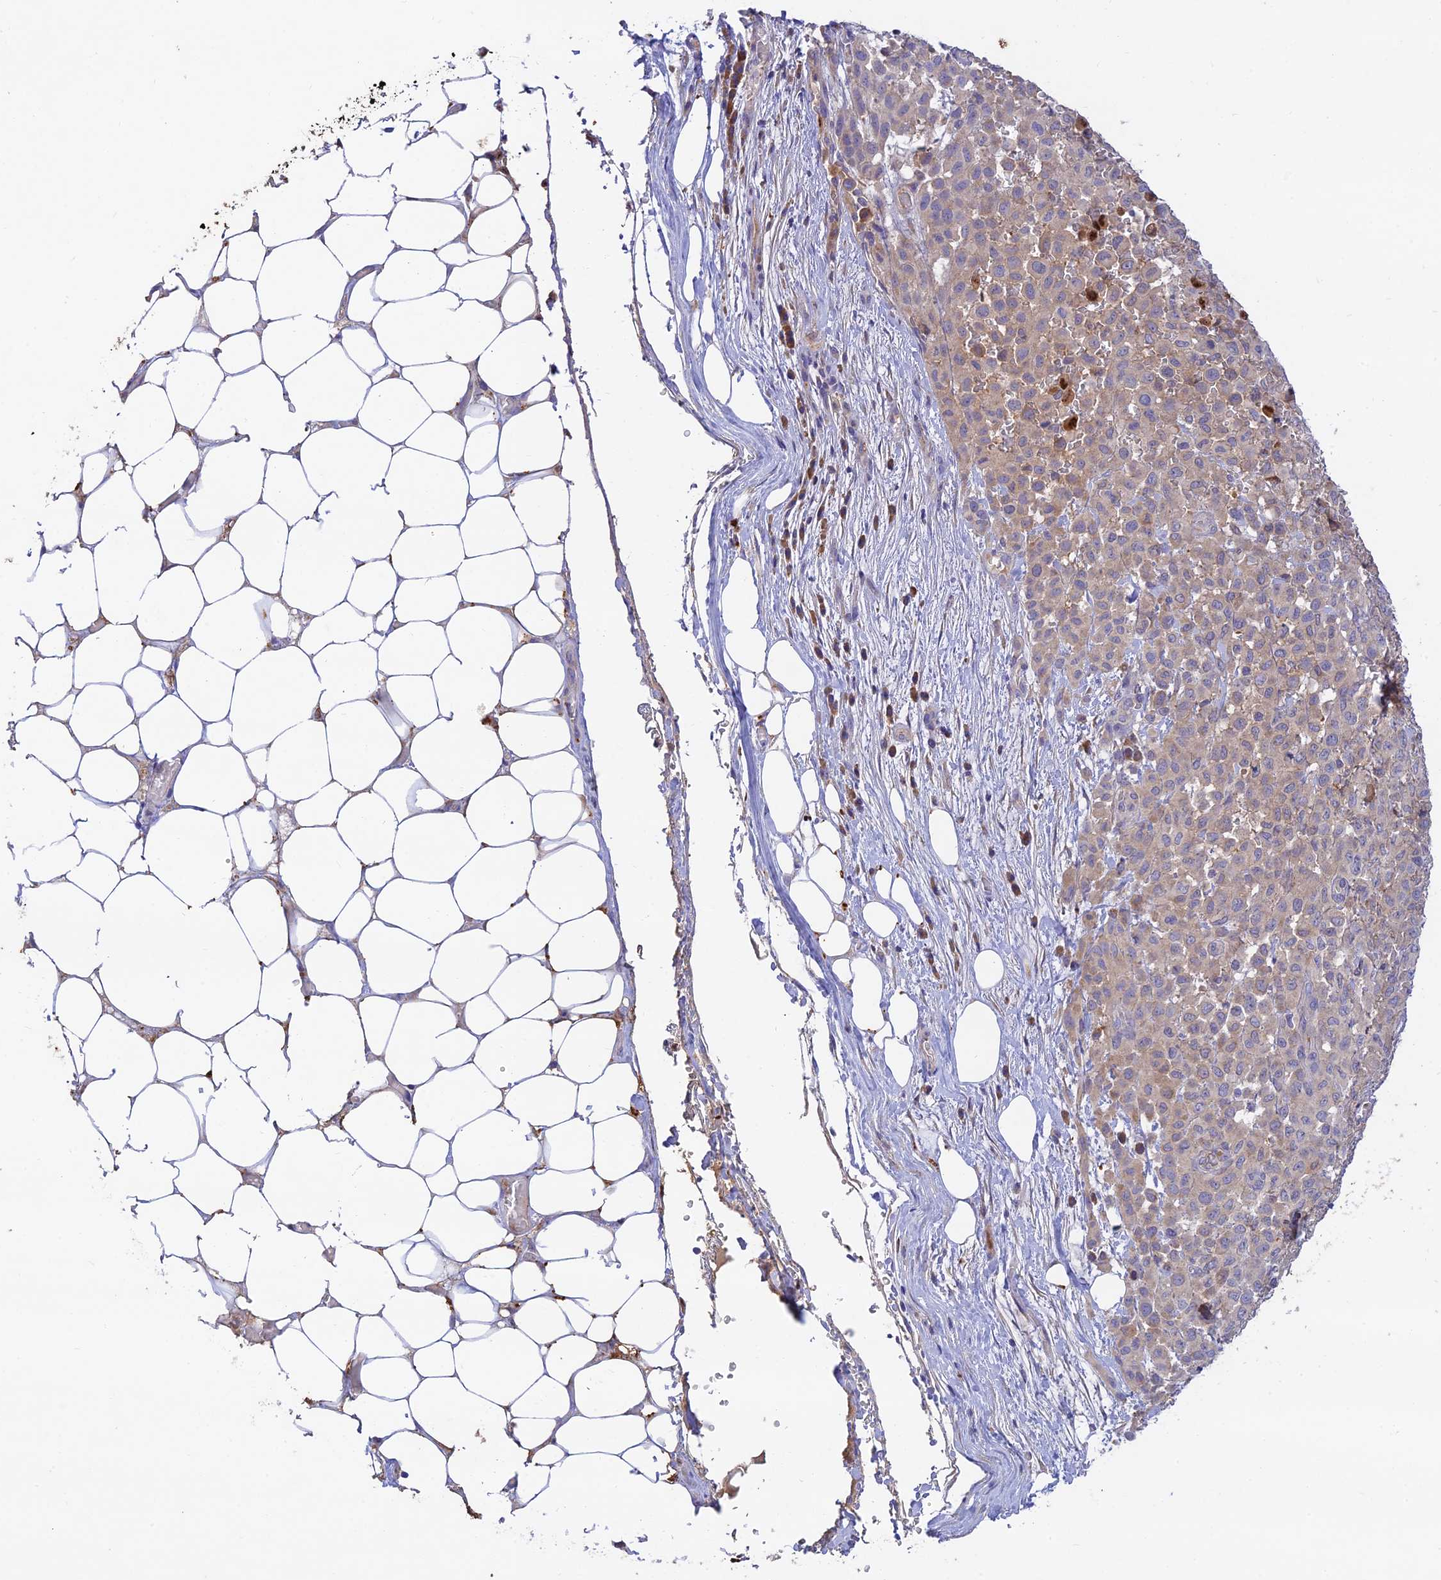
{"staining": {"intensity": "negative", "quantity": "none", "location": "none"}, "tissue": "melanoma", "cell_type": "Tumor cells", "image_type": "cancer", "snomed": [{"axis": "morphology", "description": "Malignant melanoma, Metastatic site"}, {"axis": "topography", "description": "Skin"}], "caption": "A histopathology image of malignant melanoma (metastatic site) stained for a protein shows no brown staining in tumor cells.", "gene": "ACSM5", "patient": {"sex": "female", "age": 81}}